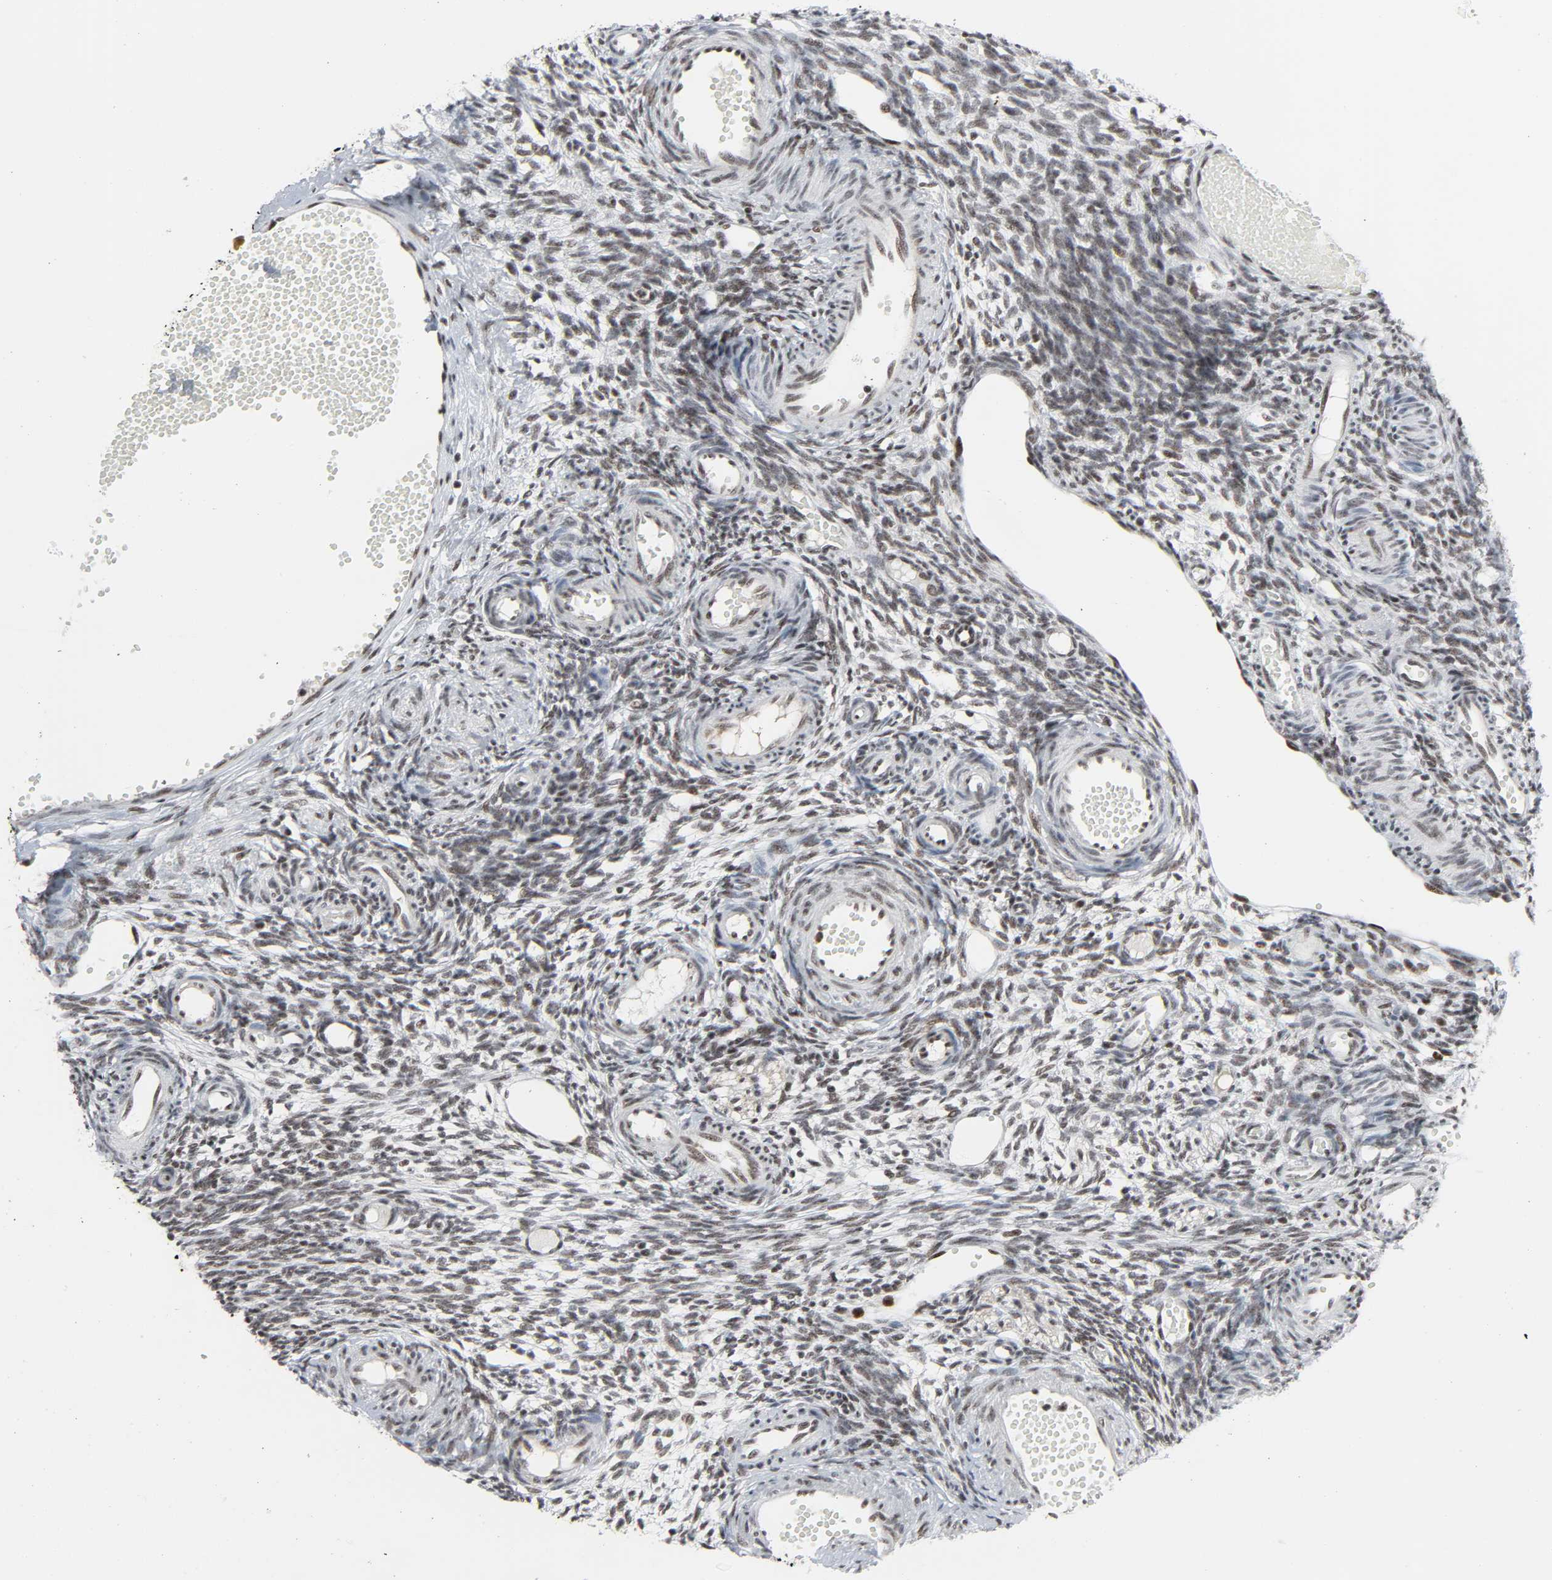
{"staining": {"intensity": "moderate", "quantity": ">75%", "location": "nuclear"}, "tissue": "ovary", "cell_type": "Ovarian stroma cells", "image_type": "normal", "snomed": [{"axis": "morphology", "description": "Normal tissue, NOS"}, {"axis": "topography", "description": "Ovary"}], "caption": "High-magnification brightfield microscopy of unremarkable ovary stained with DAB (3,3'-diaminobenzidine) (brown) and counterstained with hematoxylin (blue). ovarian stroma cells exhibit moderate nuclear staining is appreciated in about>75% of cells. (Stains: DAB in brown, nuclei in blue, Microscopy: brightfield microscopy at high magnification).", "gene": "CDK7", "patient": {"sex": "female", "age": 35}}